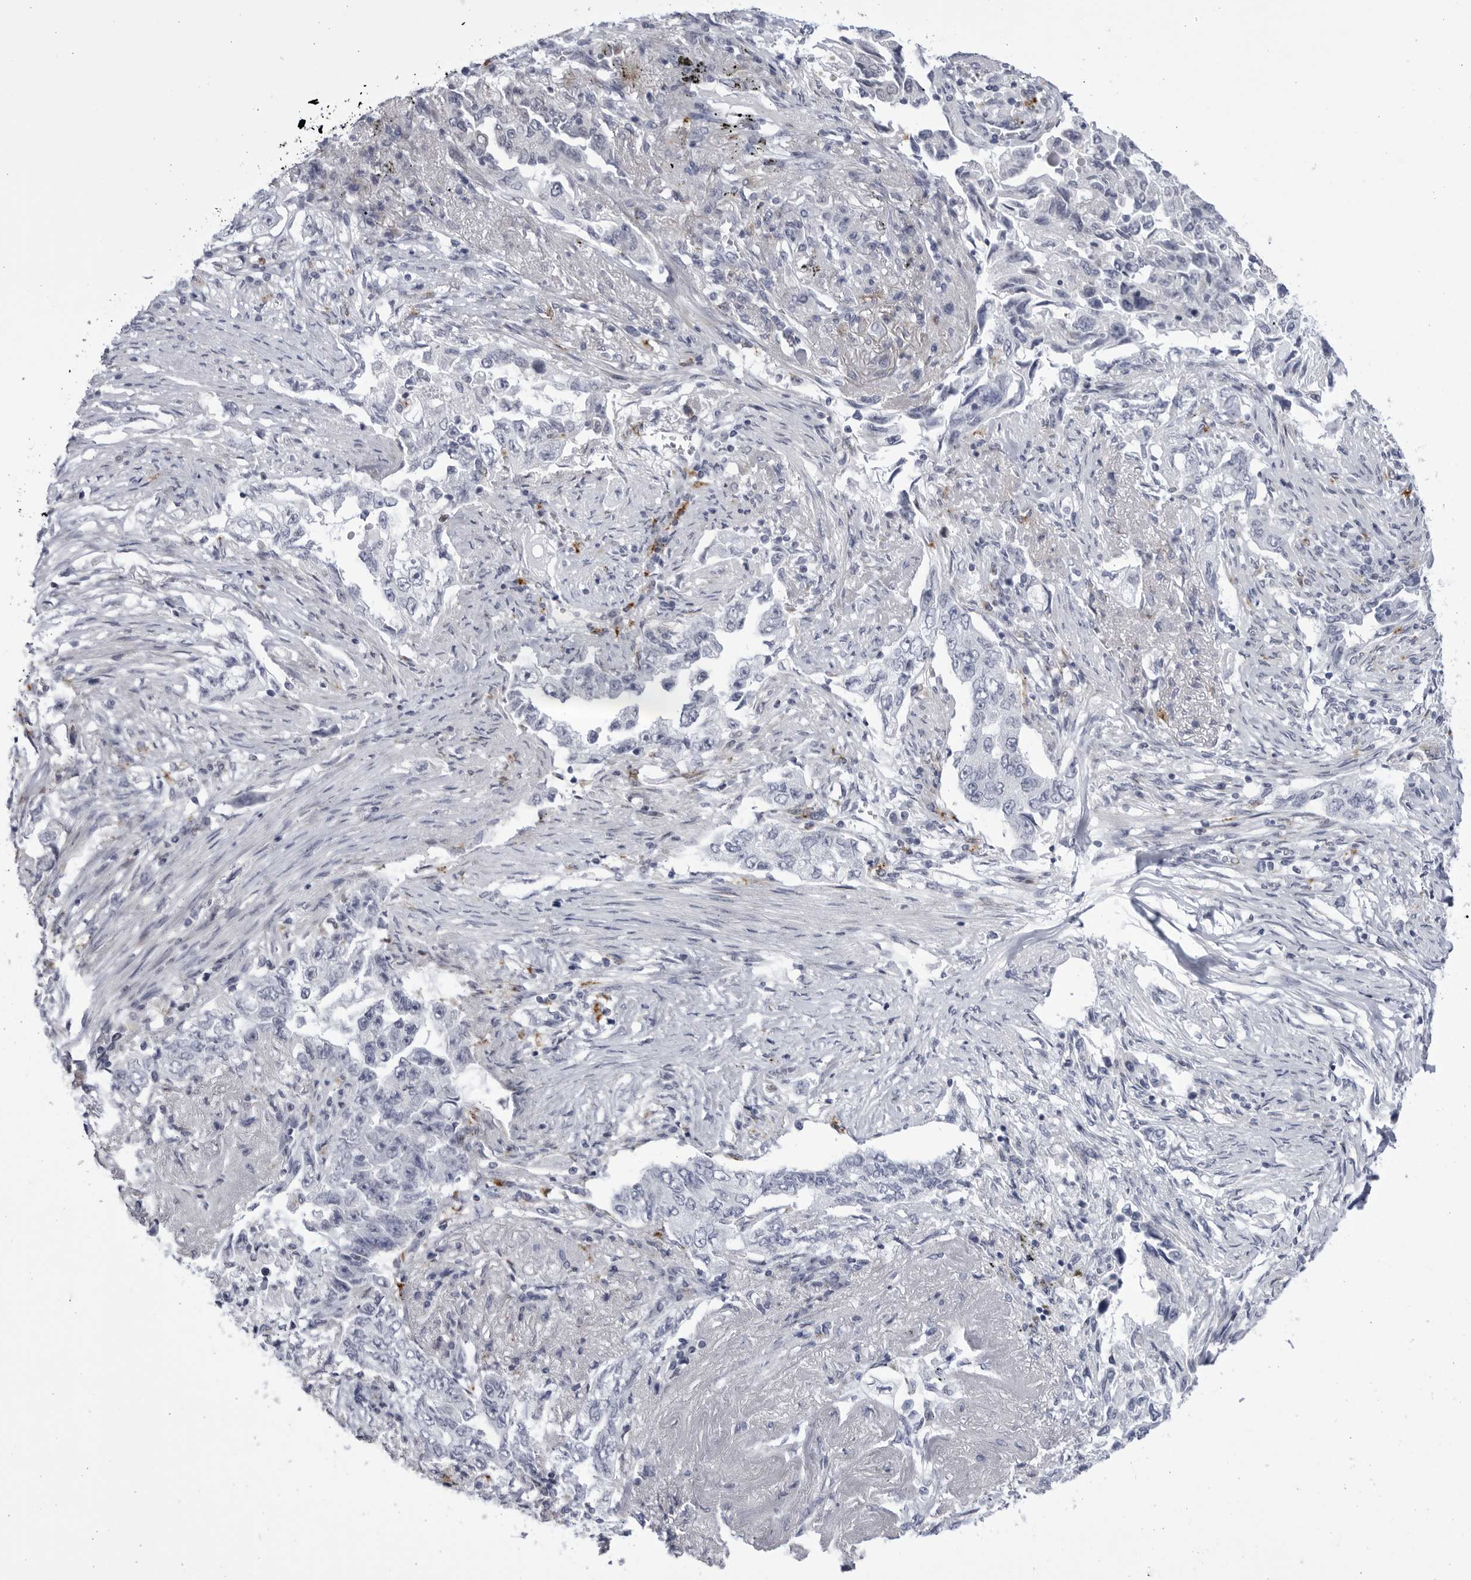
{"staining": {"intensity": "negative", "quantity": "none", "location": "none"}, "tissue": "lung cancer", "cell_type": "Tumor cells", "image_type": "cancer", "snomed": [{"axis": "morphology", "description": "Adenocarcinoma, NOS"}, {"axis": "topography", "description": "Lung"}], "caption": "This is an immunohistochemistry (IHC) image of human lung cancer (adenocarcinoma). There is no positivity in tumor cells.", "gene": "CCDC181", "patient": {"sex": "female", "age": 51}}